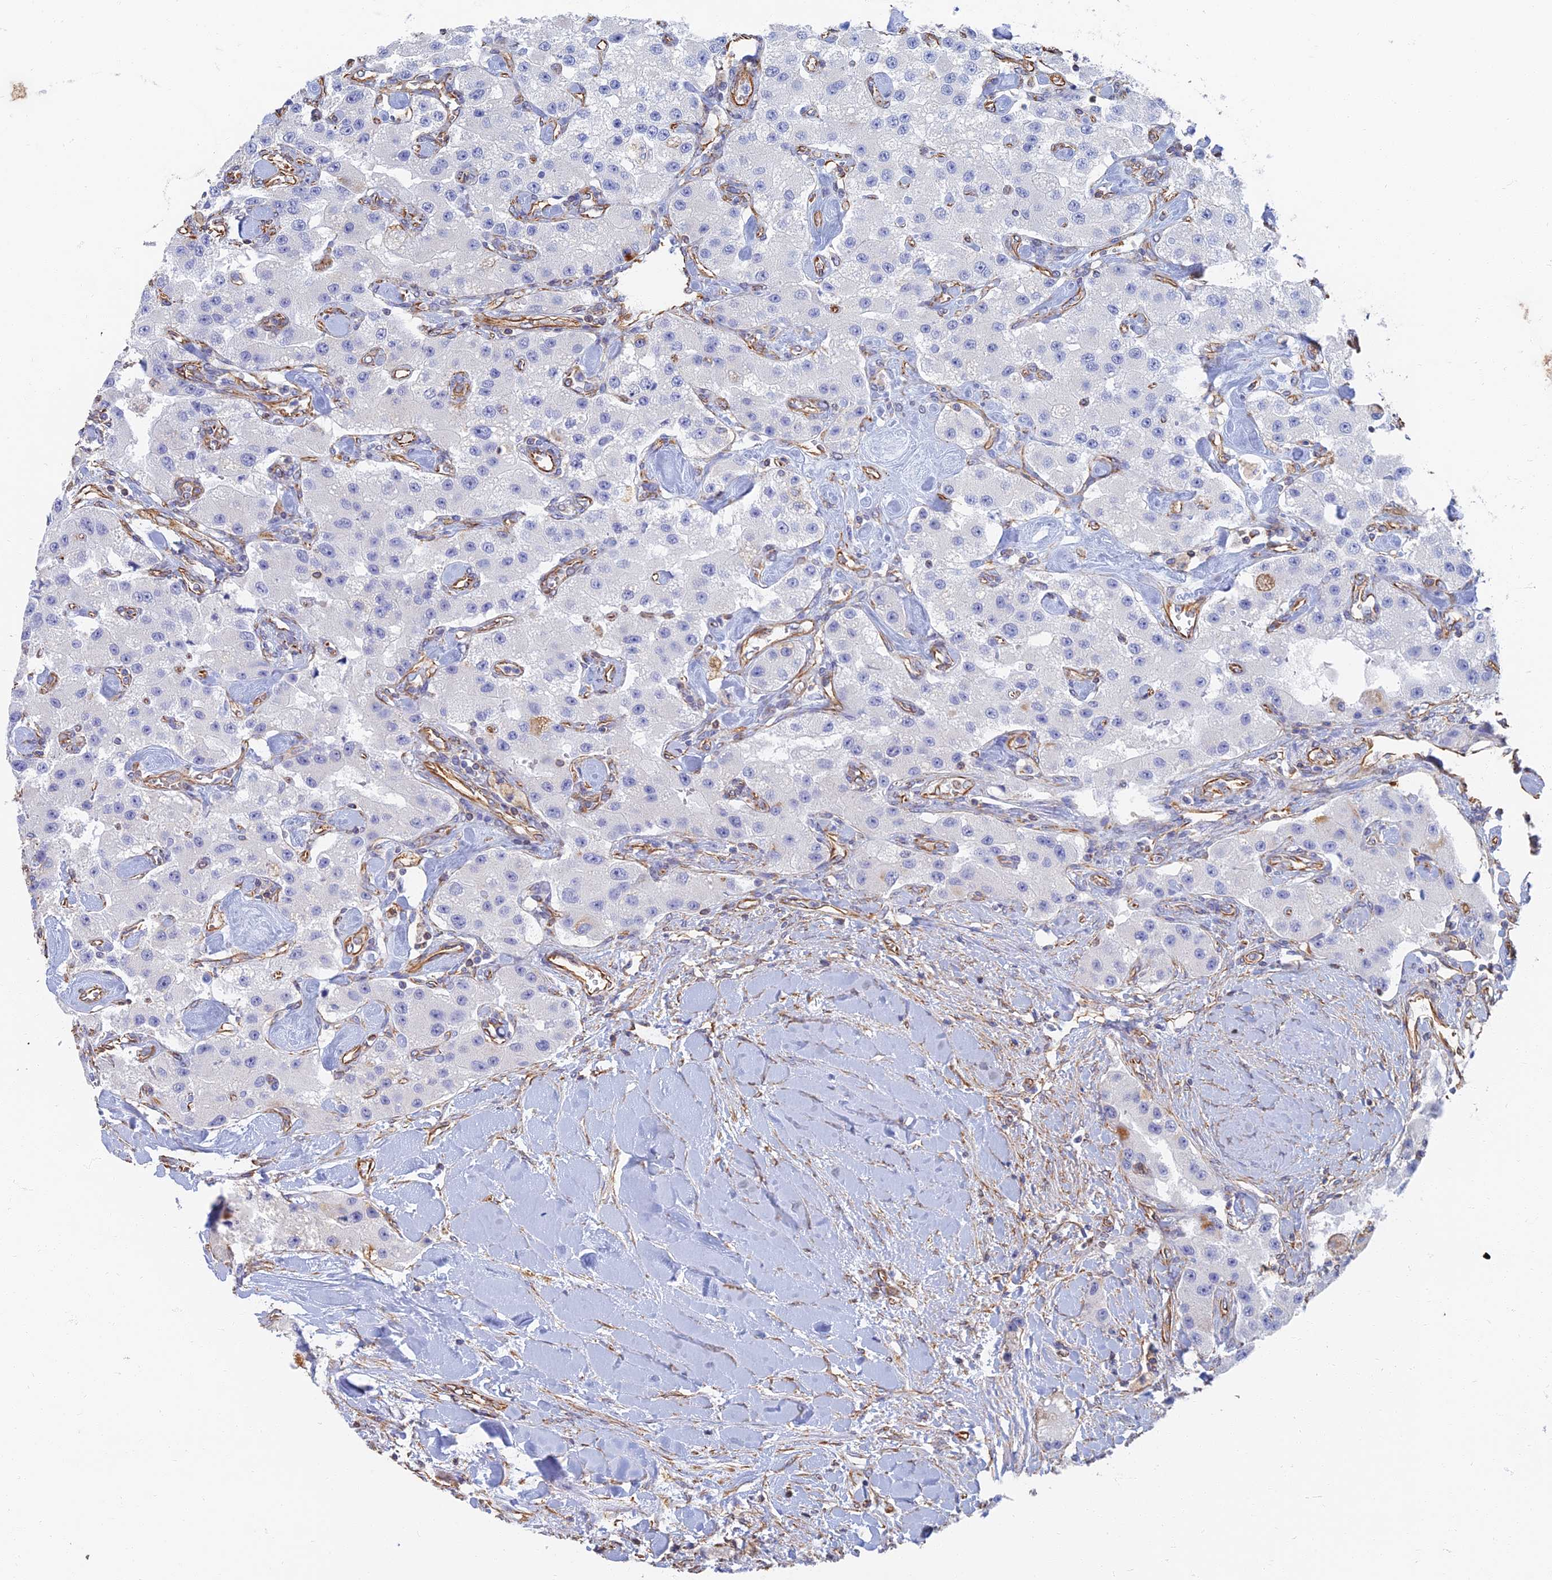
{"staining": {"intensity": "negative", "quantity": "none", "location": "none"}, "tissue": "carcinoid", "cell_type": "Tumor cells", "image_type": "cancer", "snomed": [{"axis": "morphology", "description": "Carcinoid, malignant, NOS"}, {"axis": "topography", "description": "Pancreas"}], "caption": "Immunohistochemistry (IHC) micrograph of carcinoid stained for a protein (brown), which exhibits no positivity in tumor cells.", "gene": "RMC1", "patient": {"sex": "male", "age": 41}}